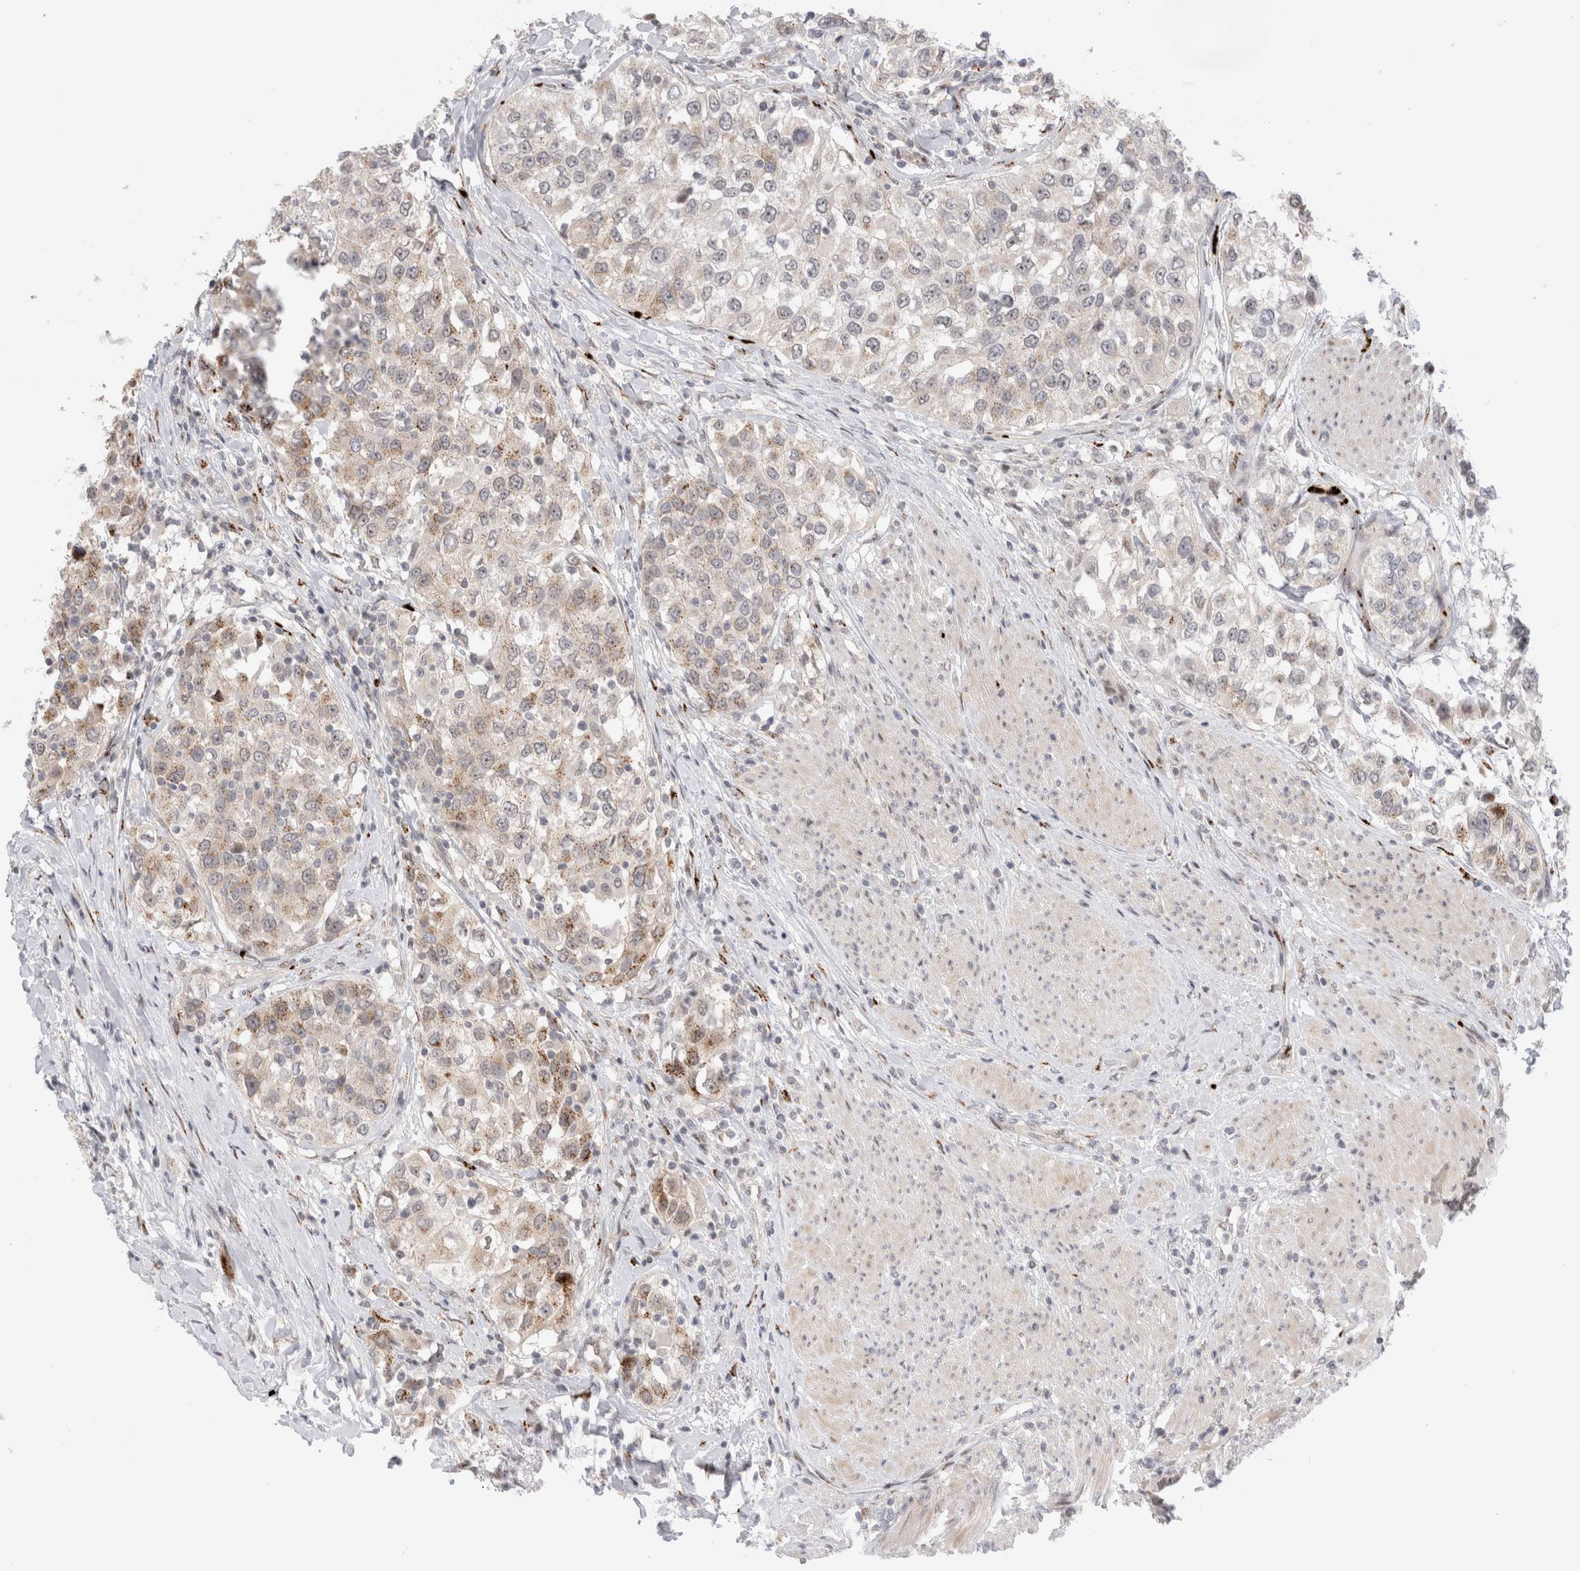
{"staining": {"intensity": "weak", "quantity": "<25%", "location": "cytoplasmic/membranous"}, "tissue": "urothelial cancer", "cell_type": "Tumor cells", "image_type": "cancer", "snomed": [{"axis": "morphology", "description": "Urothelial carcinoma, High grade"}, {"axis": "topography", "description": "Urinary bladder"}], "caption": "This is an immunohistochemistry micrograph of urothelial cancer. There is no expression in tumor cells.", "gene": "VPS28", "patient": {"sex": "female", "age": 80}}